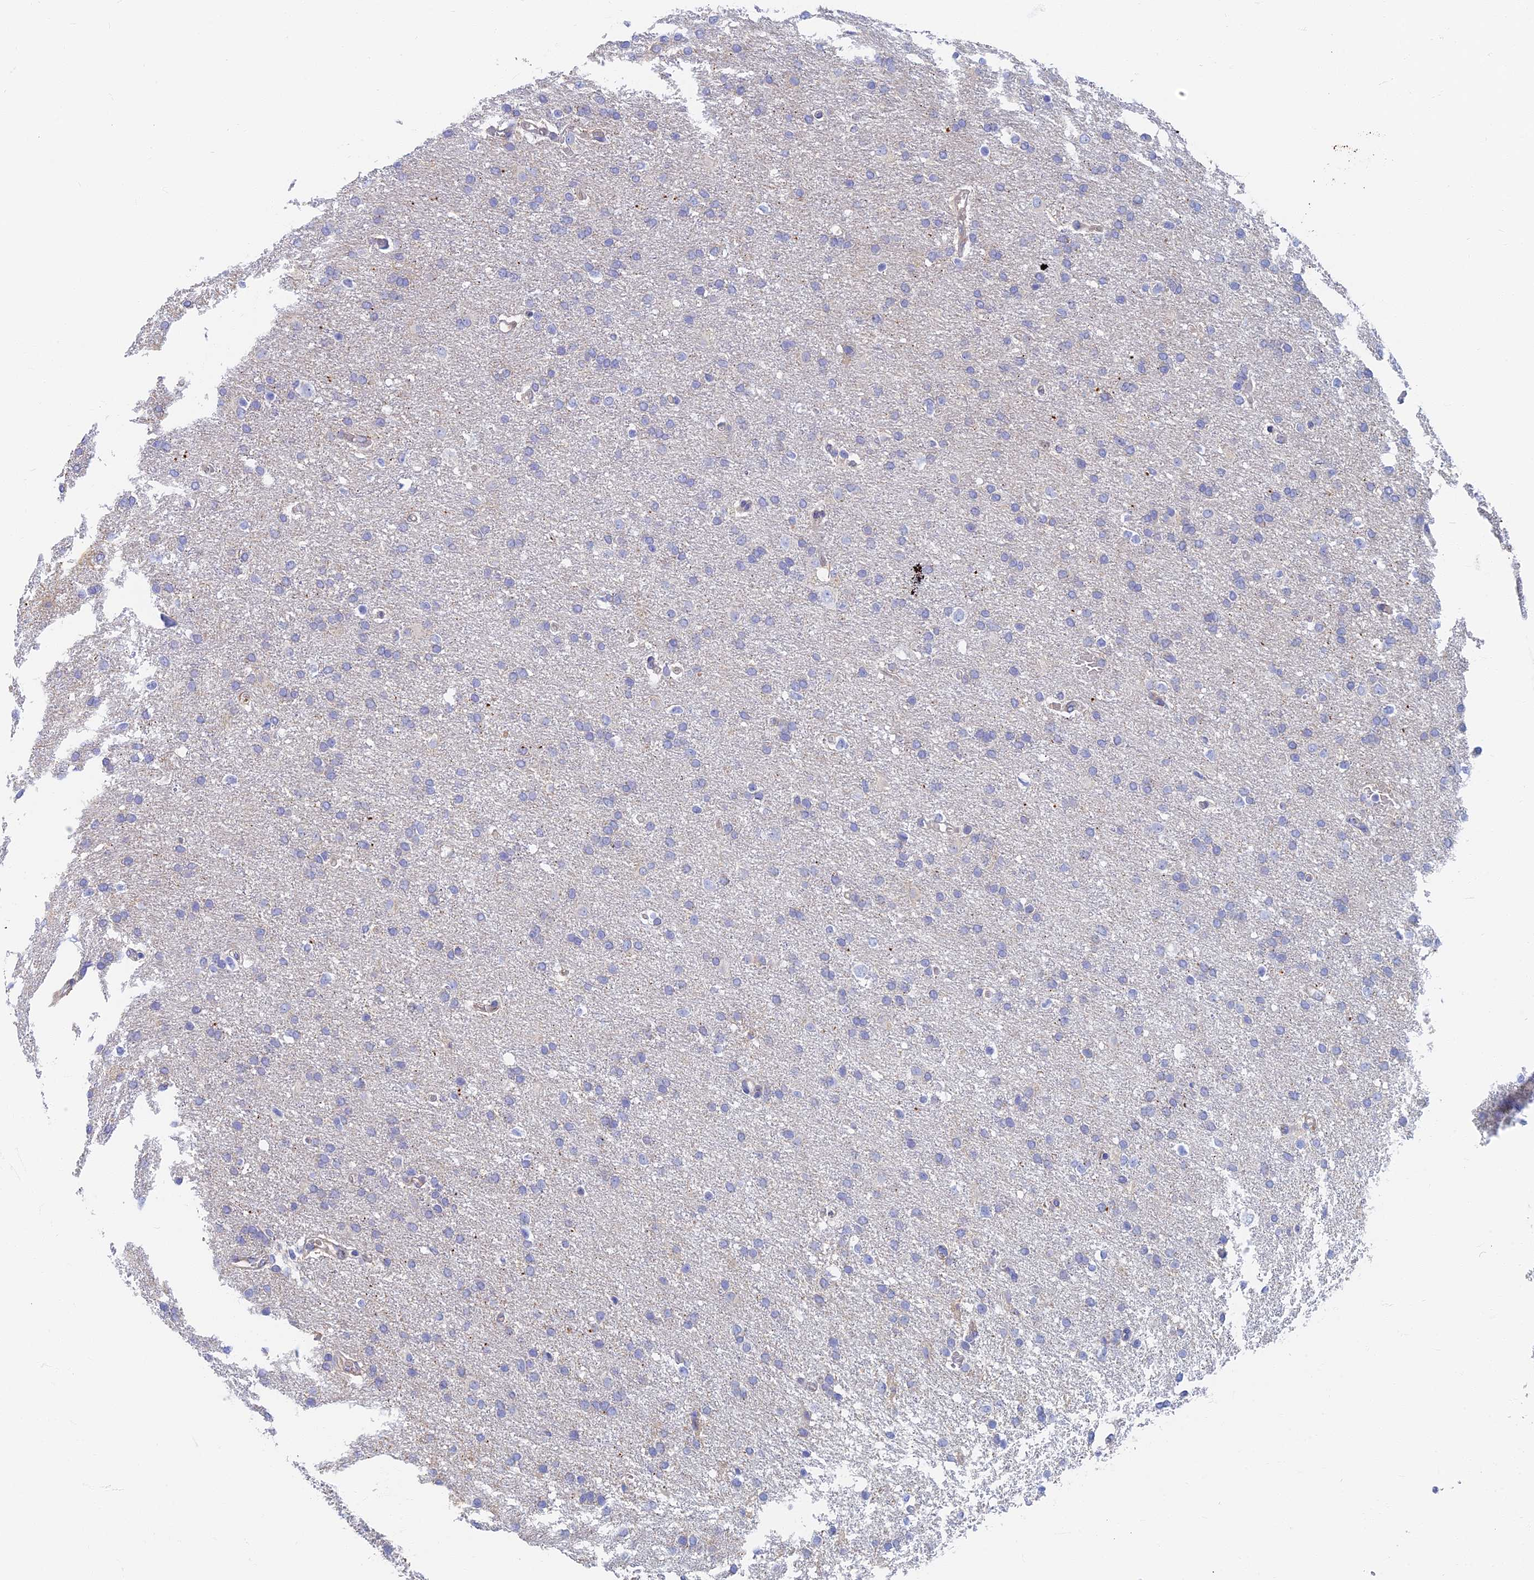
{"staining": {"intensity": "negative", "quantity": "none", "location": "none"}, "tissue": "glioma", "cell_type": "Tumor cells", "image_type": "cancer", "snomed": [{"axis": "morphology", "description": "Glioma, malignant, High grade"}, {"axis": "topography", "description": "Brain"}], "caption": "IHC histopathology image of glioma stained for a protein (brown), which exhibits no expression in tumor cells.", "gene": "TMEM44", "patient": {"sex": "male", "age": 72}}